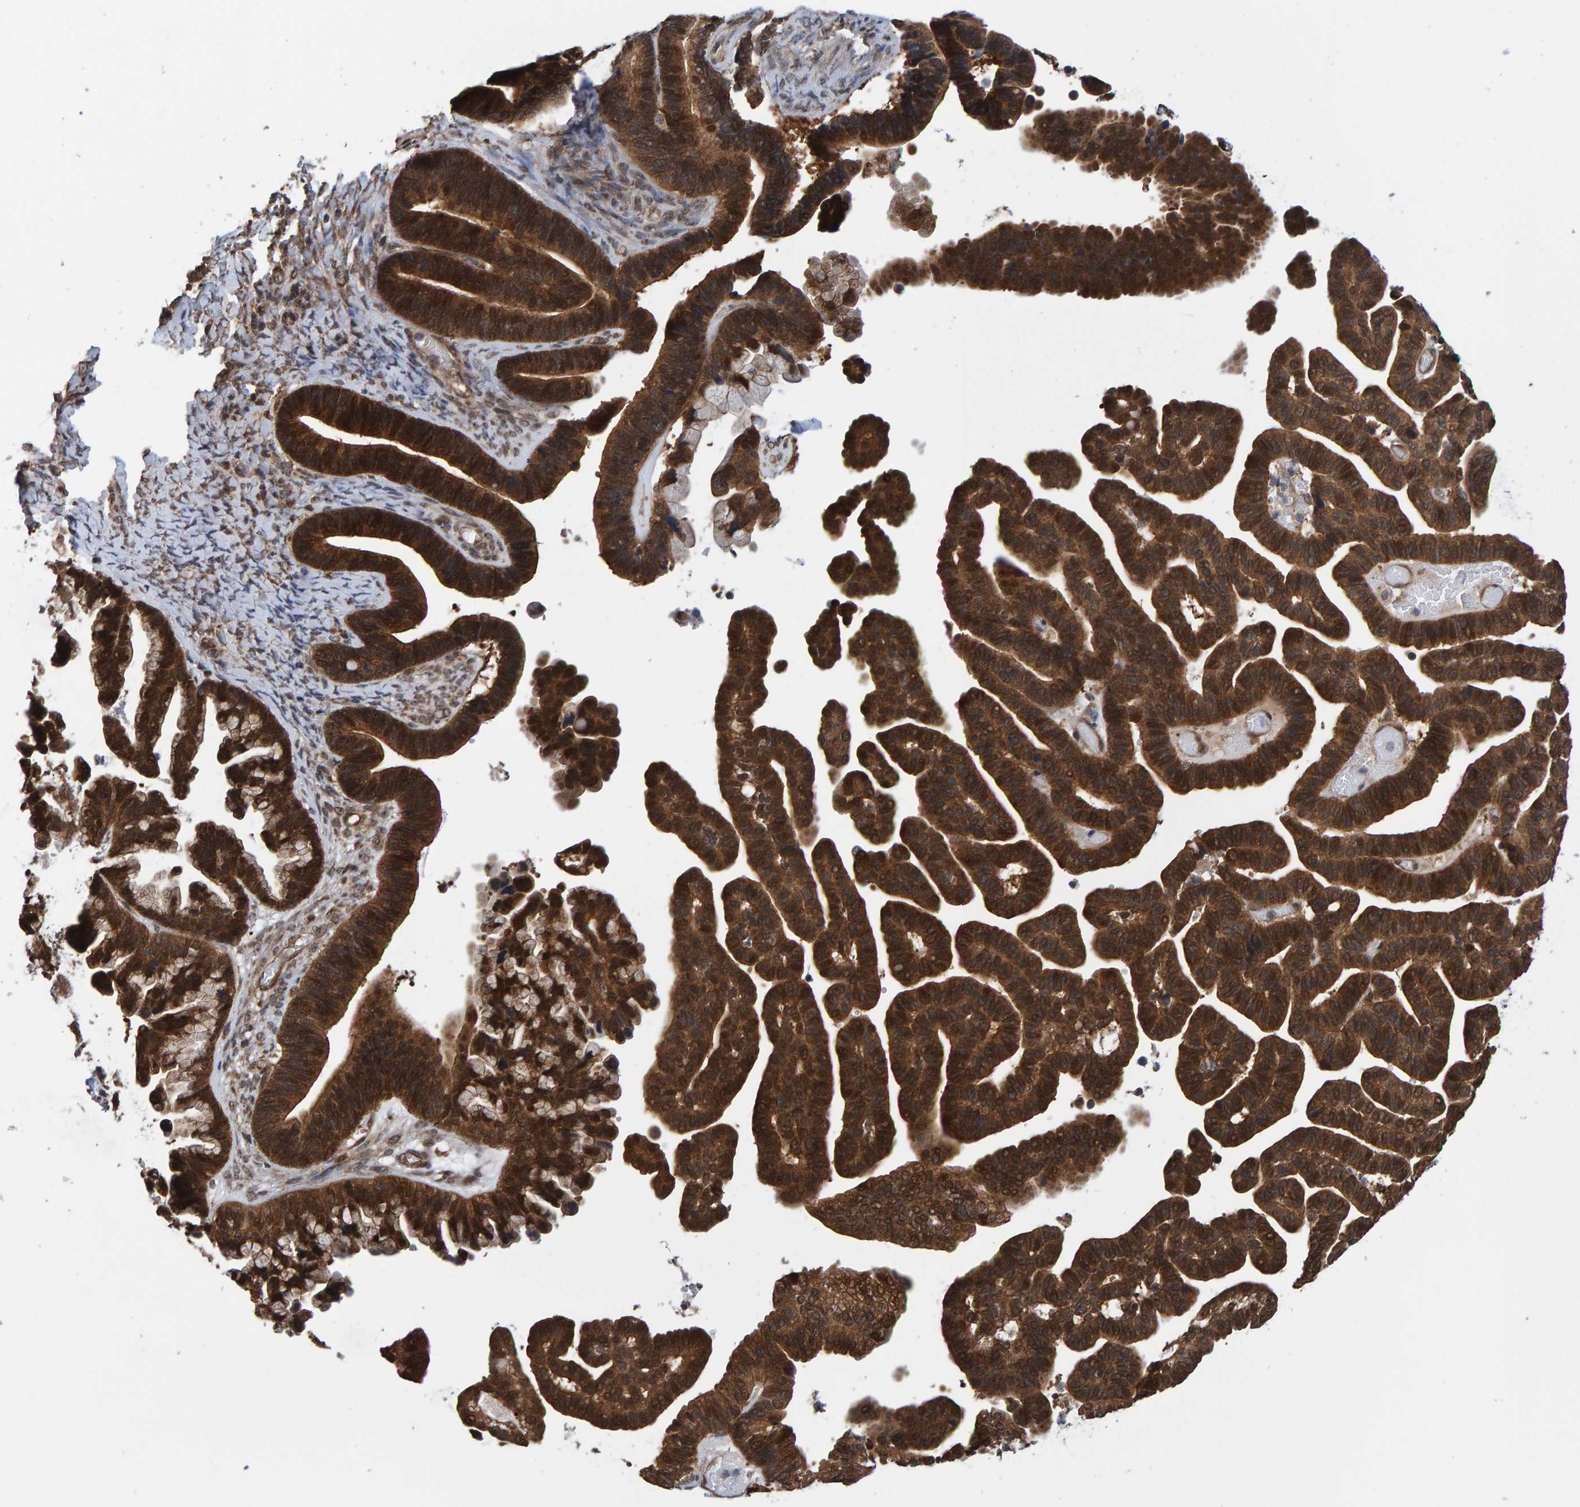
{"staining": {"intensity": "strong", "quantity": ">75%", "location": "cytoplasmic/membranous"}, "tissue": "ovarian cancer", "cell_type": "Tumor cells", "image_type": "cancer", "snomed": [{"axis": "morphology", "description": "Cystadenocarcinoma, serous, NOS"}, {"axis": "topography", "description": "Ovary"}], "caption": "Tumor cells reveal high levels of strong cytoplasmic/membranous positivity in about >75% of cells in serous cystadenocarcinoma (ovarian). The staining was performed using DAB to visualize the protein expression in brown, while the nuclei were stained in blue with hematoxylin (Magnification: 20x).", "gene": "SCRN2", "patient": {"sex": "female", "age": 56}}